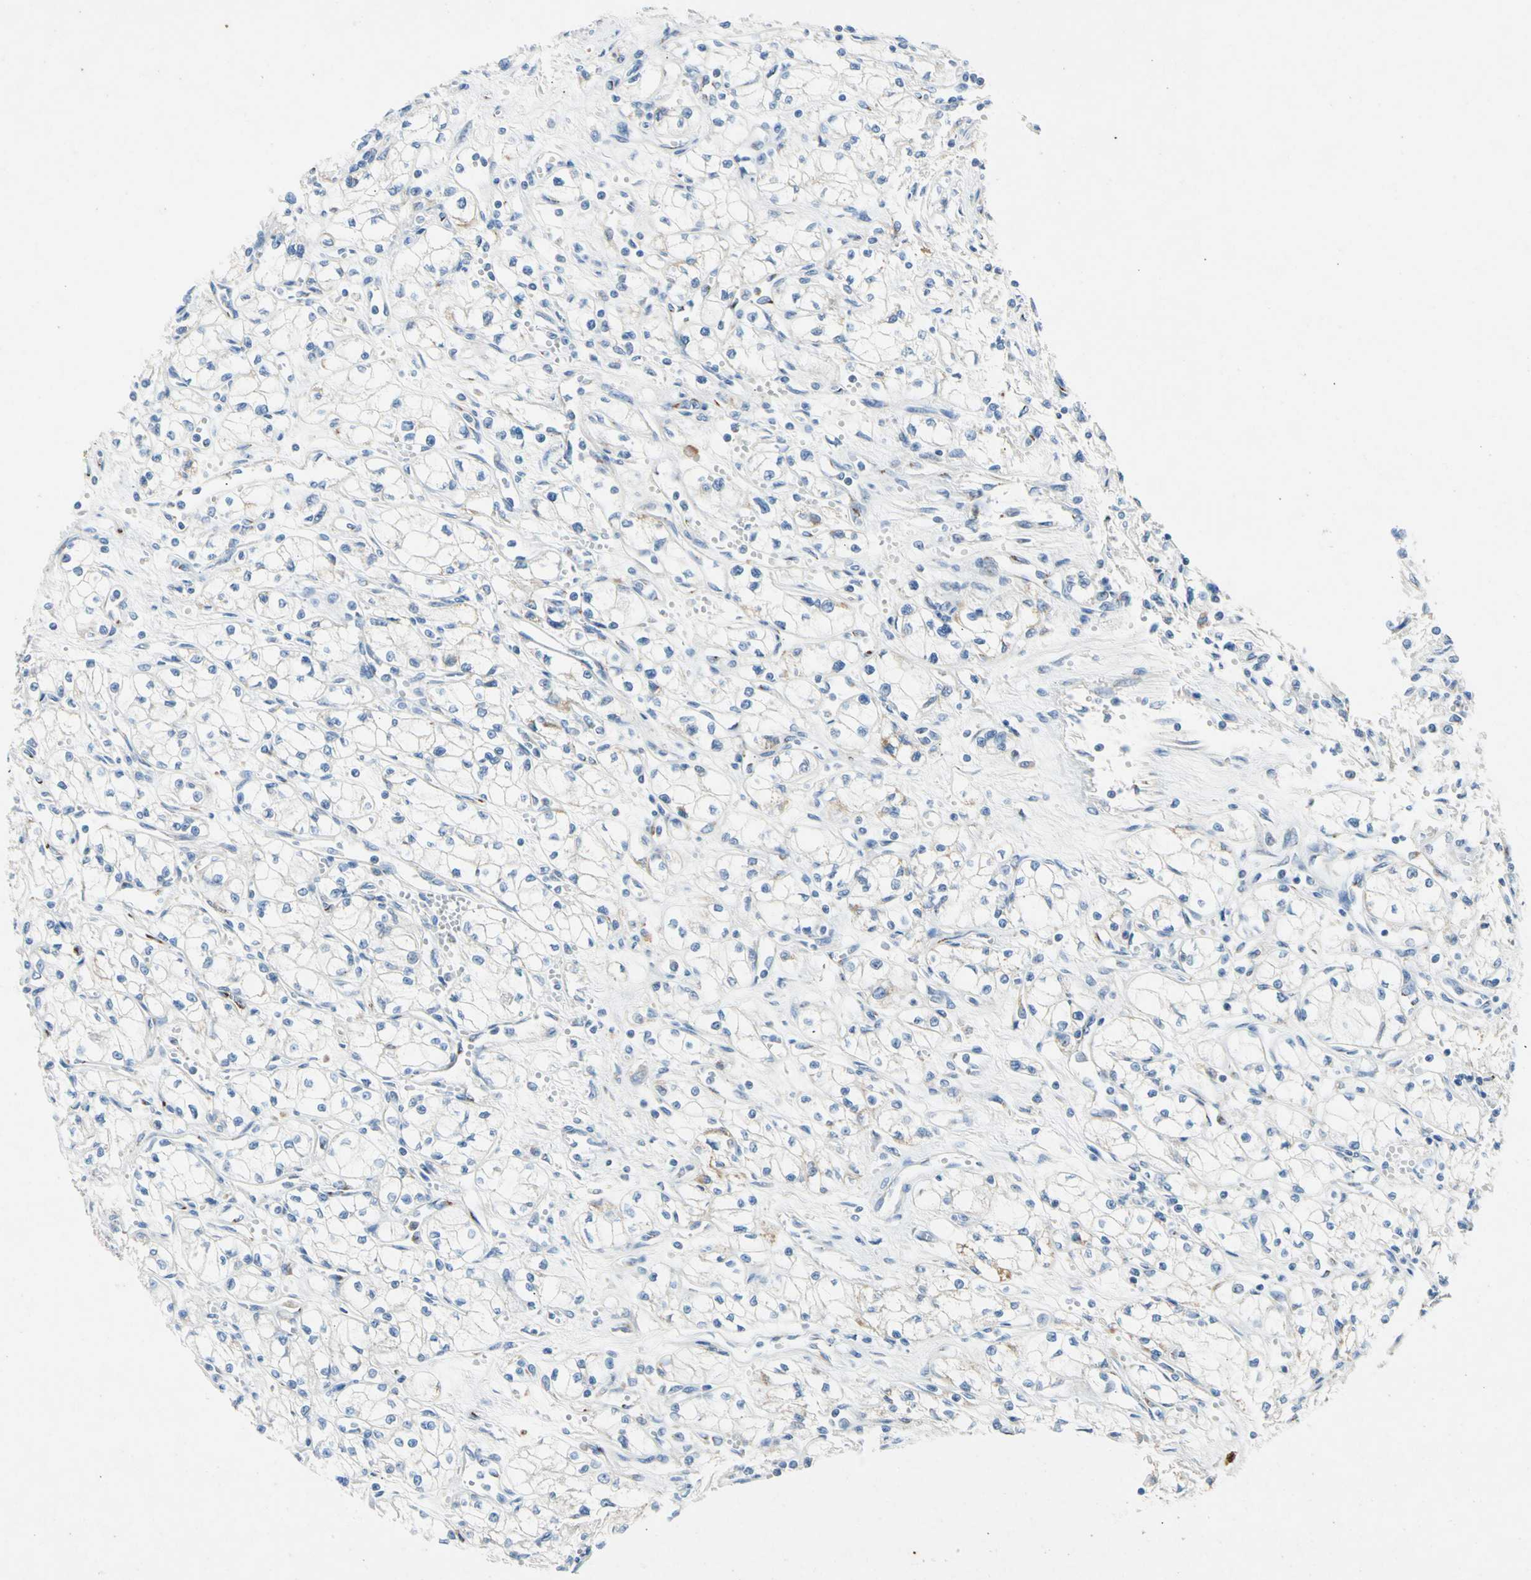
{"staining": {"intensity": "negative", "quantity": "none", "location": "none"}, "tissue": "renal cancer", "cell_type": "Tumor cells", "image_type": "cancer", "snomed": [{"axis": "morphology", "description": "Normal tissue, NOS"}, {"axis": "morphology", "description": "Adenocarcinoma, NOS"}, {"axis": "topography", "description": "Kidney"}], "caption": "There is no significant staining in tumor cells of renal cancer (adenocarcinoma).", "gene": "GASK1B", "patient": {"sex": "male", "age": 59}}